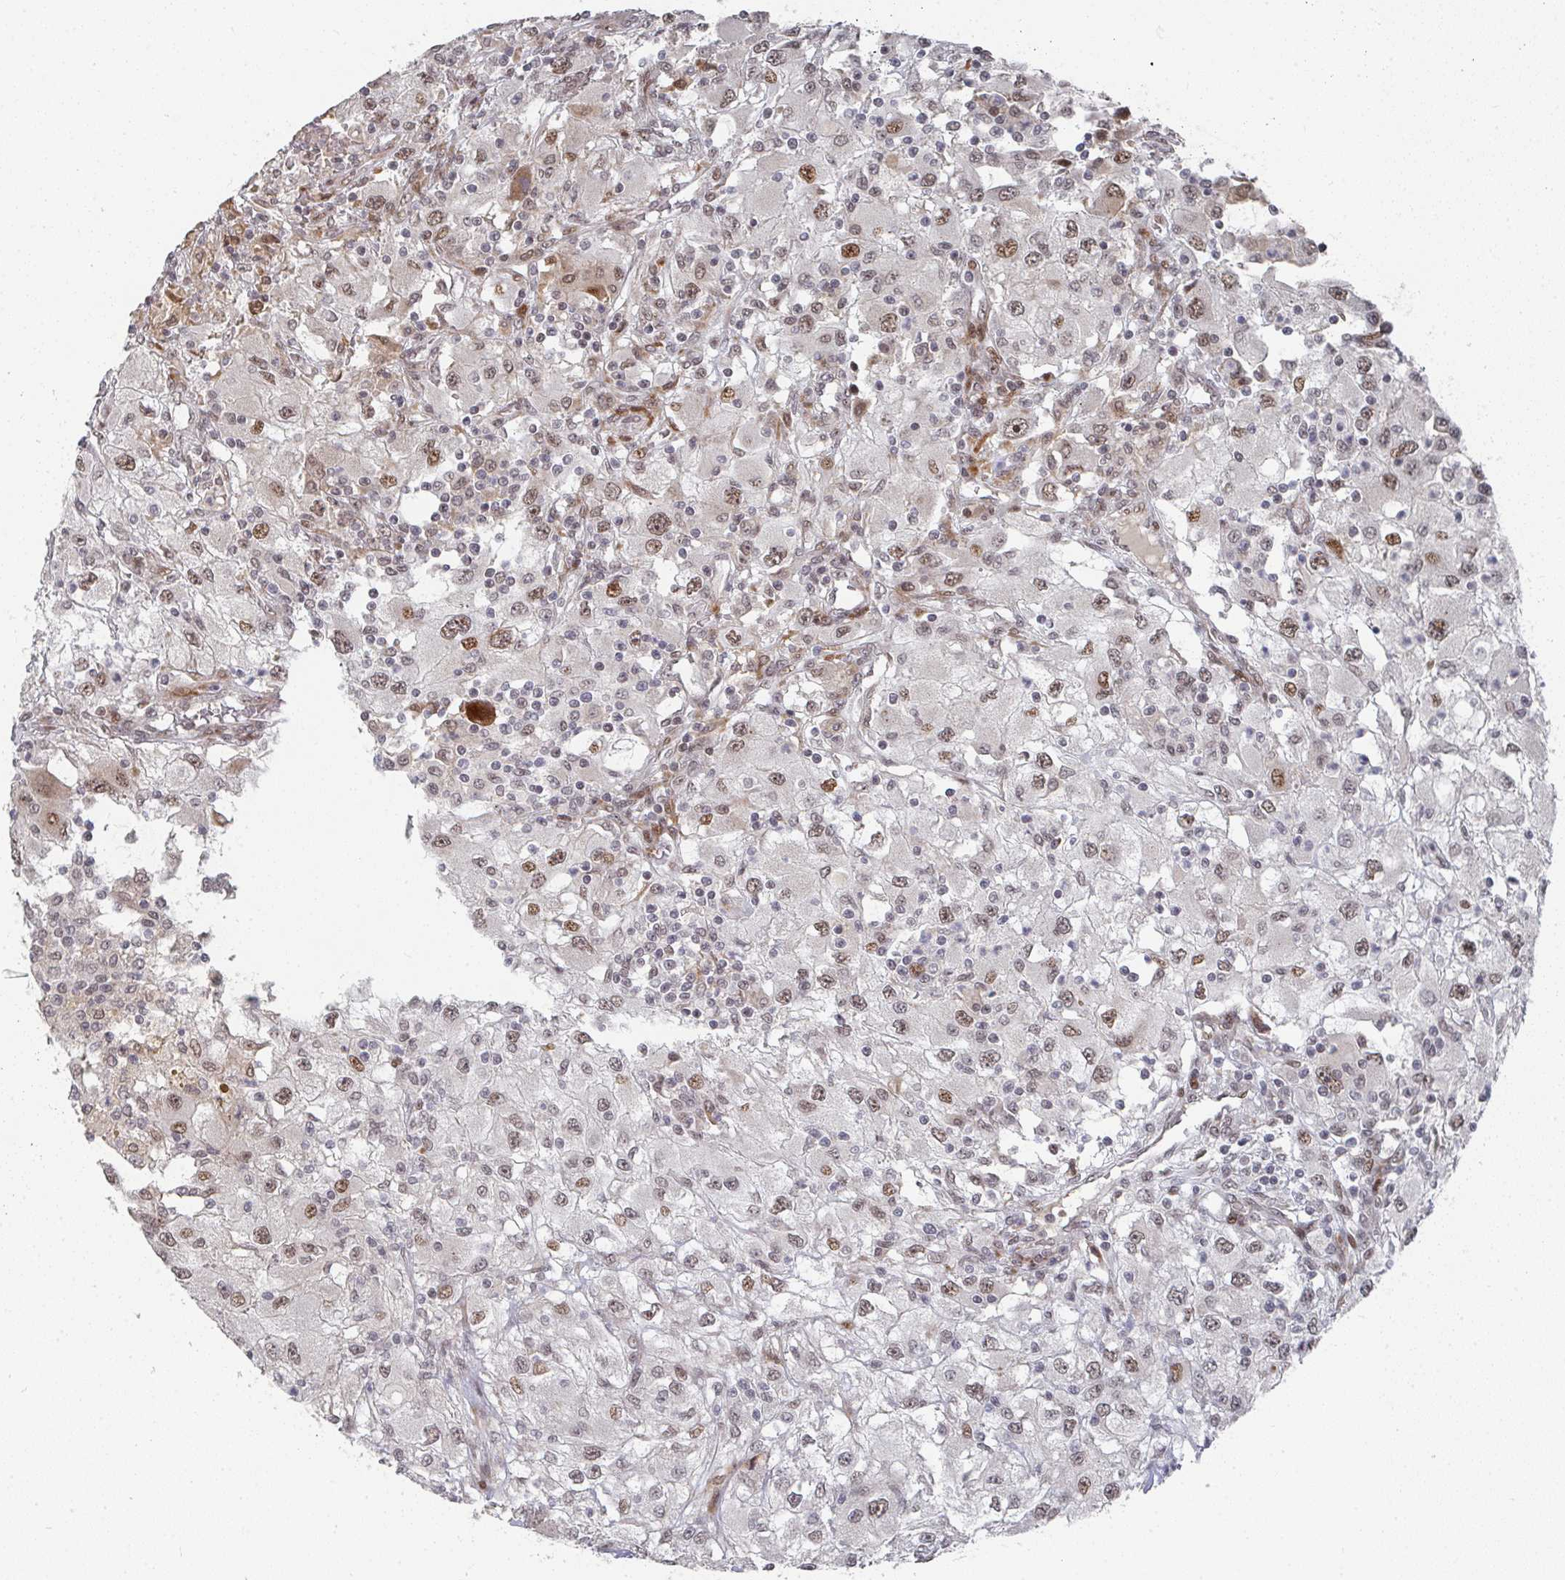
{"staining": {"intensity": "moderate", "quantity": ">75%", "location": "nuclear"}, "tissue": "renal cancer", "cell_type": "Tumor cells", "image_type": "cancer", "snomed": [{"axis": "morphology", "description": "Adenocarcinoma, NOS"}, {"axis": "topography", "description": "Kidney"}], "caption": "Adenocarcinoma (renal) stained for a protein shows moderate nuclear positivity in tumor cells. (IHC, brightfield microscopy, high magnification).", "gene": "RBBP5", "patient": {"sex": "female", "age": 67}}